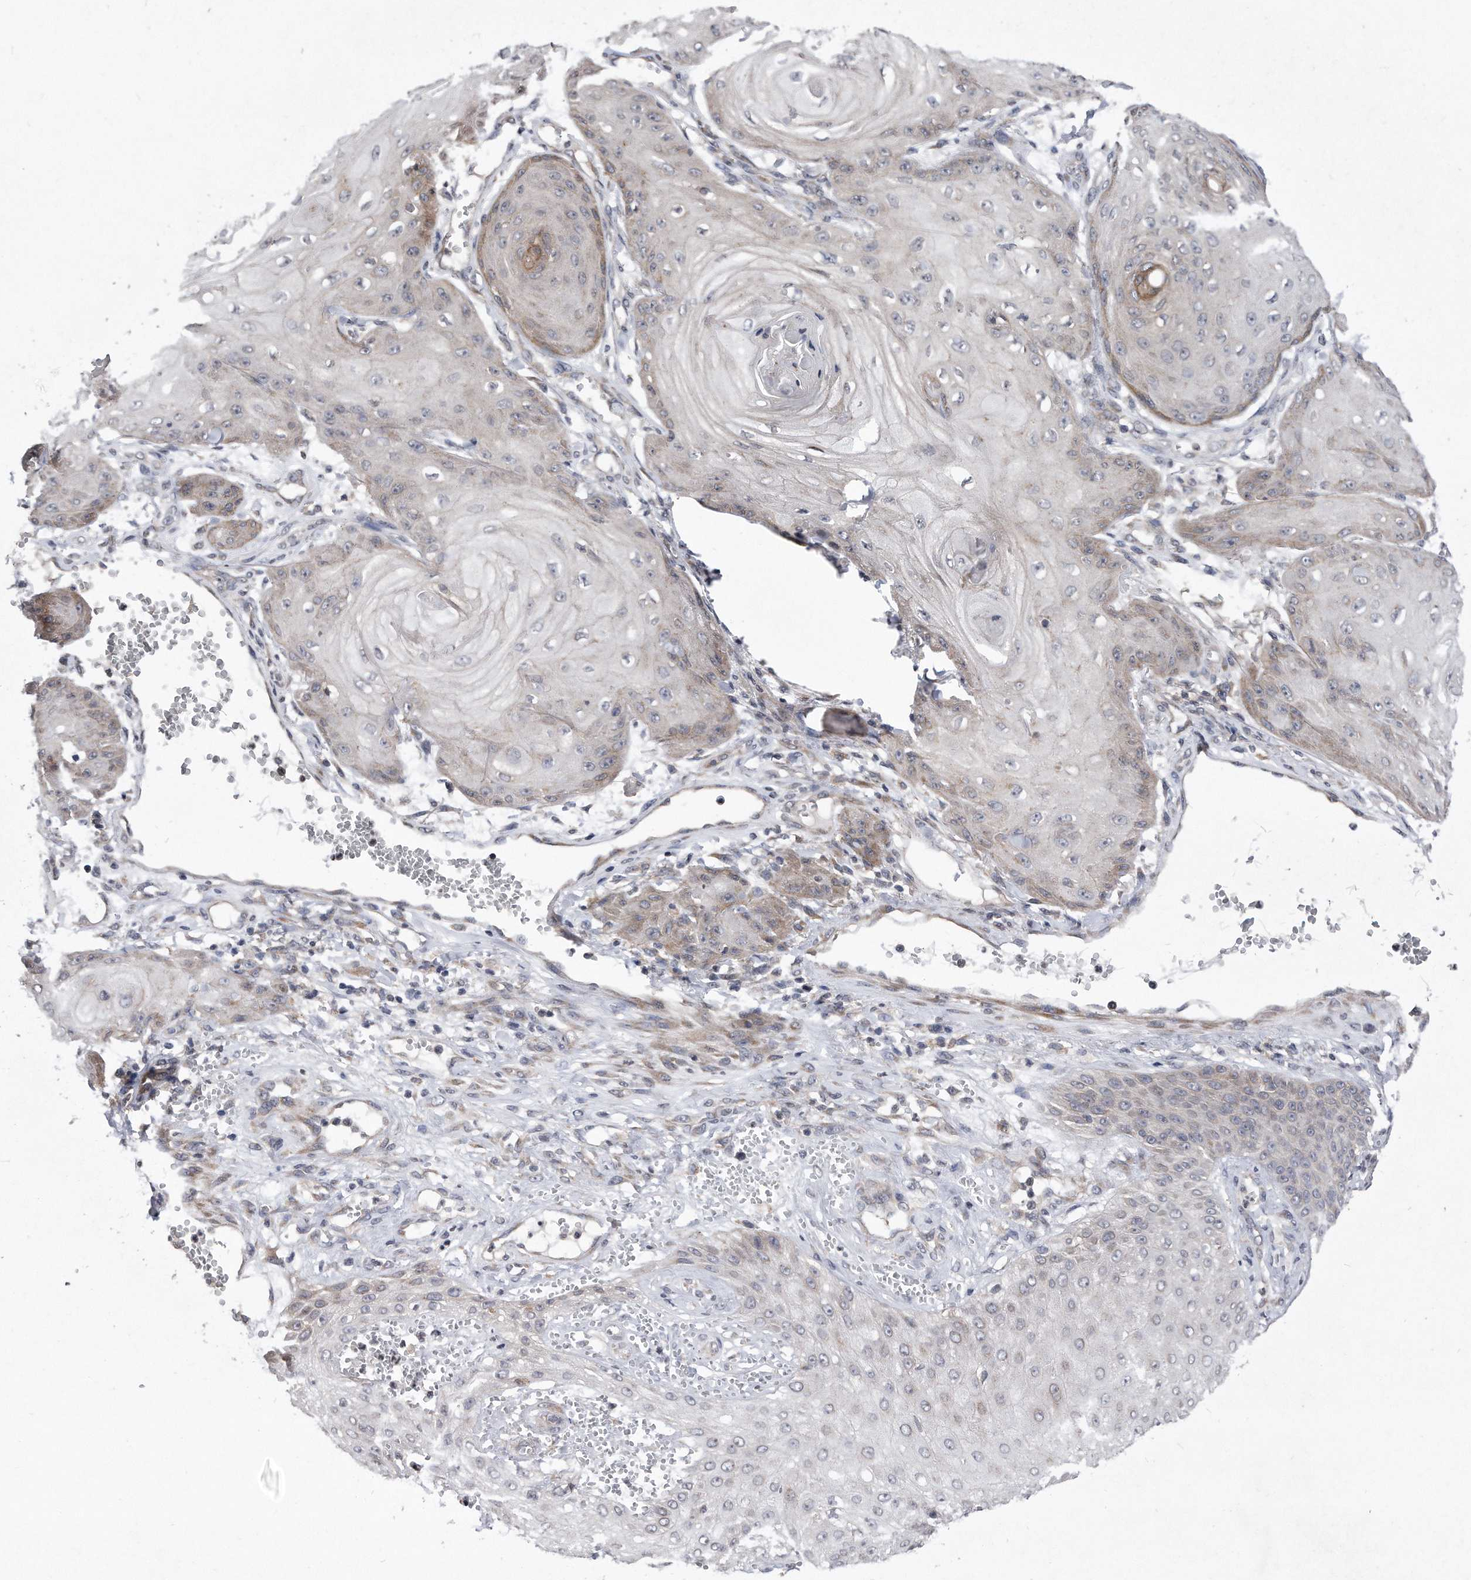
{"staining": {"intensity": "weak", "quantity": ">75%", "location": "cytoplasmic/membranous"}, "tissue": "skin cancer", "cell_type": "Tumor cells", "image_type": "cancer", "snomed": [{"axis": "morphology", "description": "Squamous cell carcinoma, NOS"}, {"axis": "topography", "description": "Skin"}], "caption": "Protein expression analysis of squamous cell carcinoma (skin) shows weak cytoplasmic/membranous positivity in about >75% of tumor cells.", "gene": "DAB1", "patient": {"sex": "male", "age": 74}}